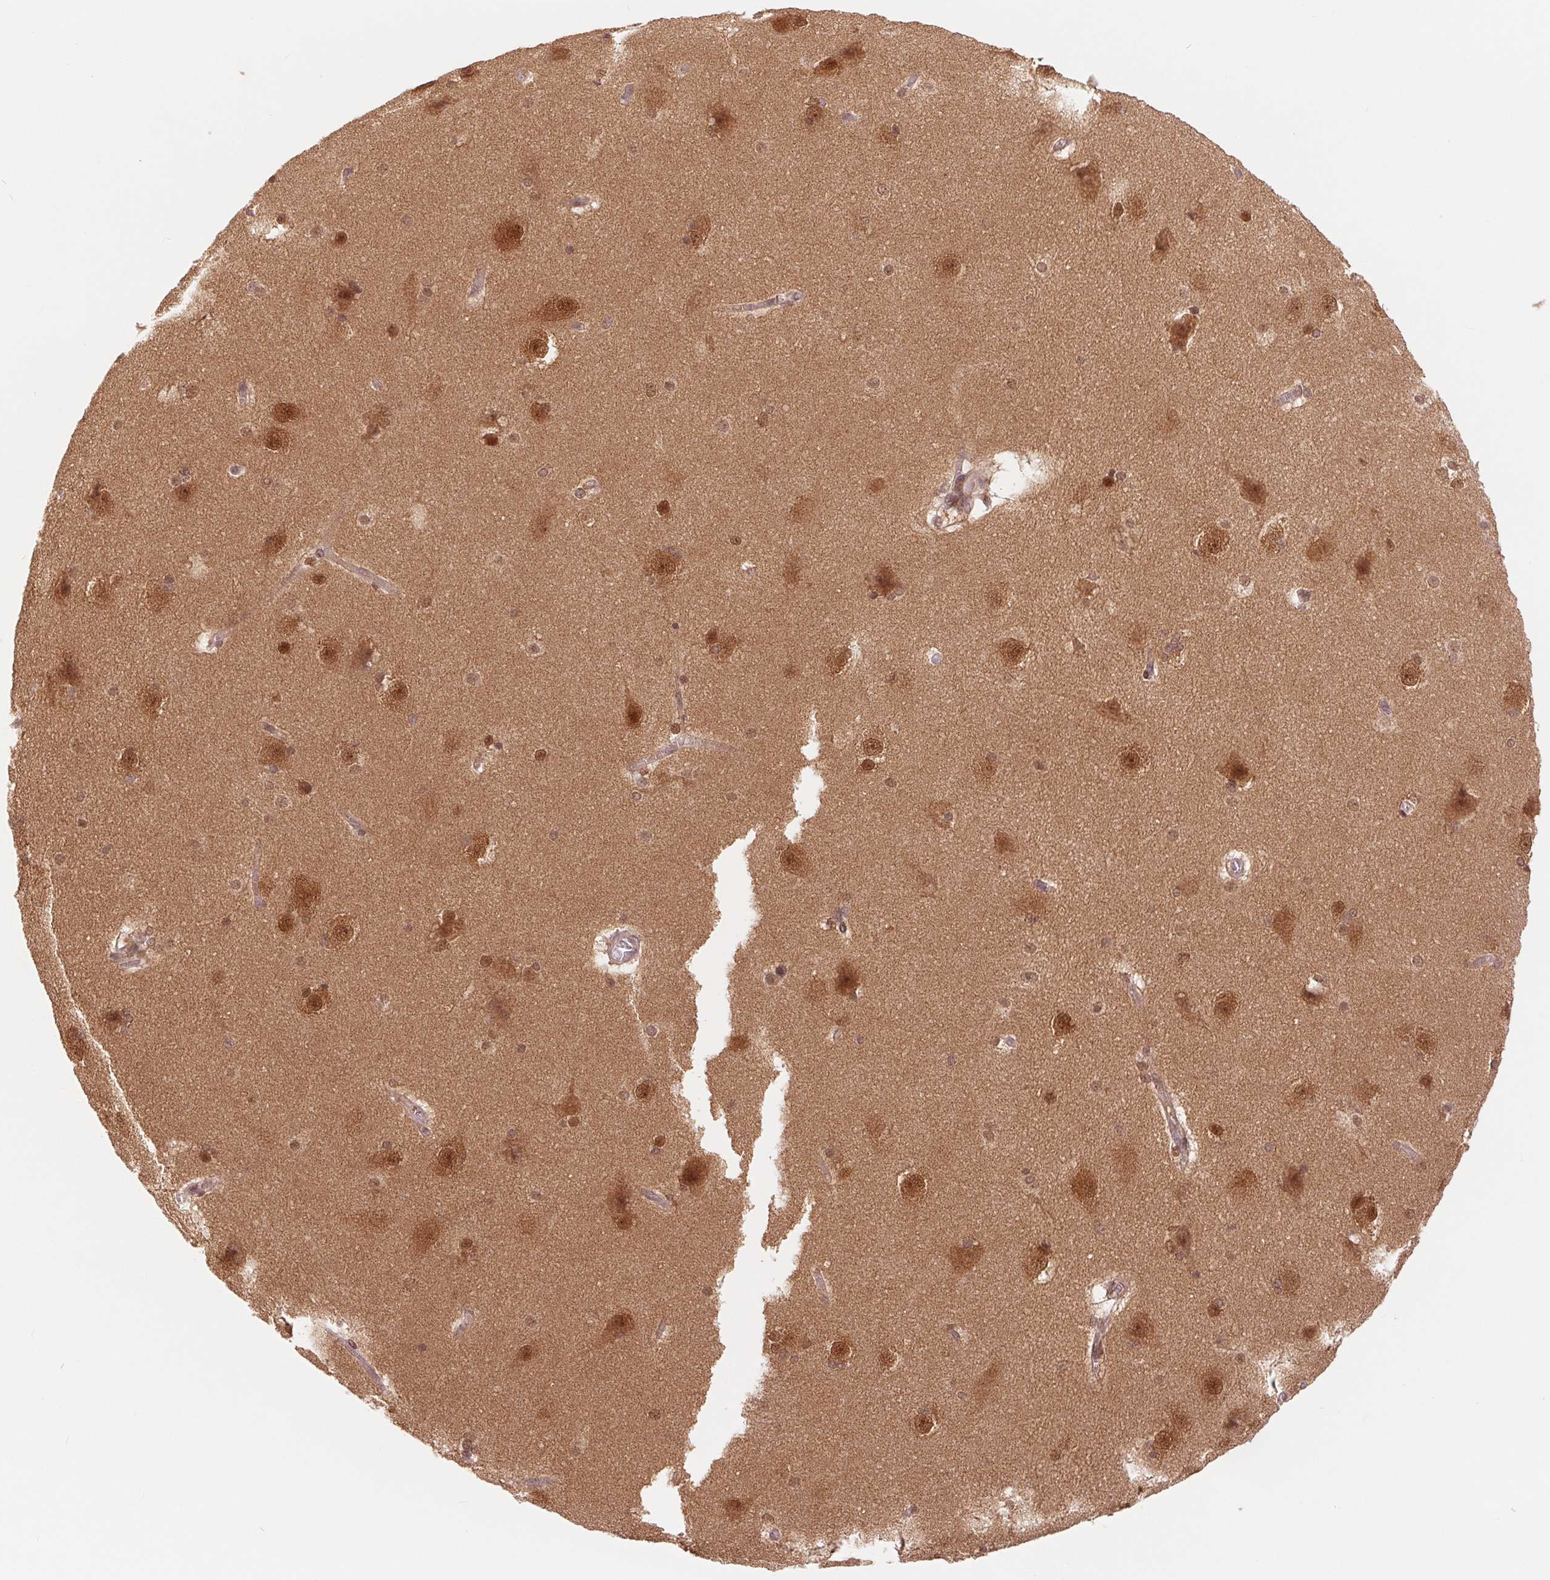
{"staining": {"intensity": "weak", "quantity": "25%-75%", "location": "nuclear"}, "tissue": "hippocampus", "cell_type": "Glial cells", "image_type": "normal", "snomed": [{"axis": "morphology", "description": "Normal tissue, NOS"}, {"axis": "topography", "description": "Cerebral cortex"}, {"axis": "topography", "description": "Hippocampus"}], "caption": "The image displays immunohistochemical staining of unremarkable hippocampus. There is weak nuclear positivity is seen in about 25%-75% of glial cells. Using DAB (3,3'-diaminobenzidine) (brown) and hematoxylin (blue) stains, captured at high magnification using brightfield microscopy.", "gene": "ERI3", "patient": {"sex": "female", "age": 19}}